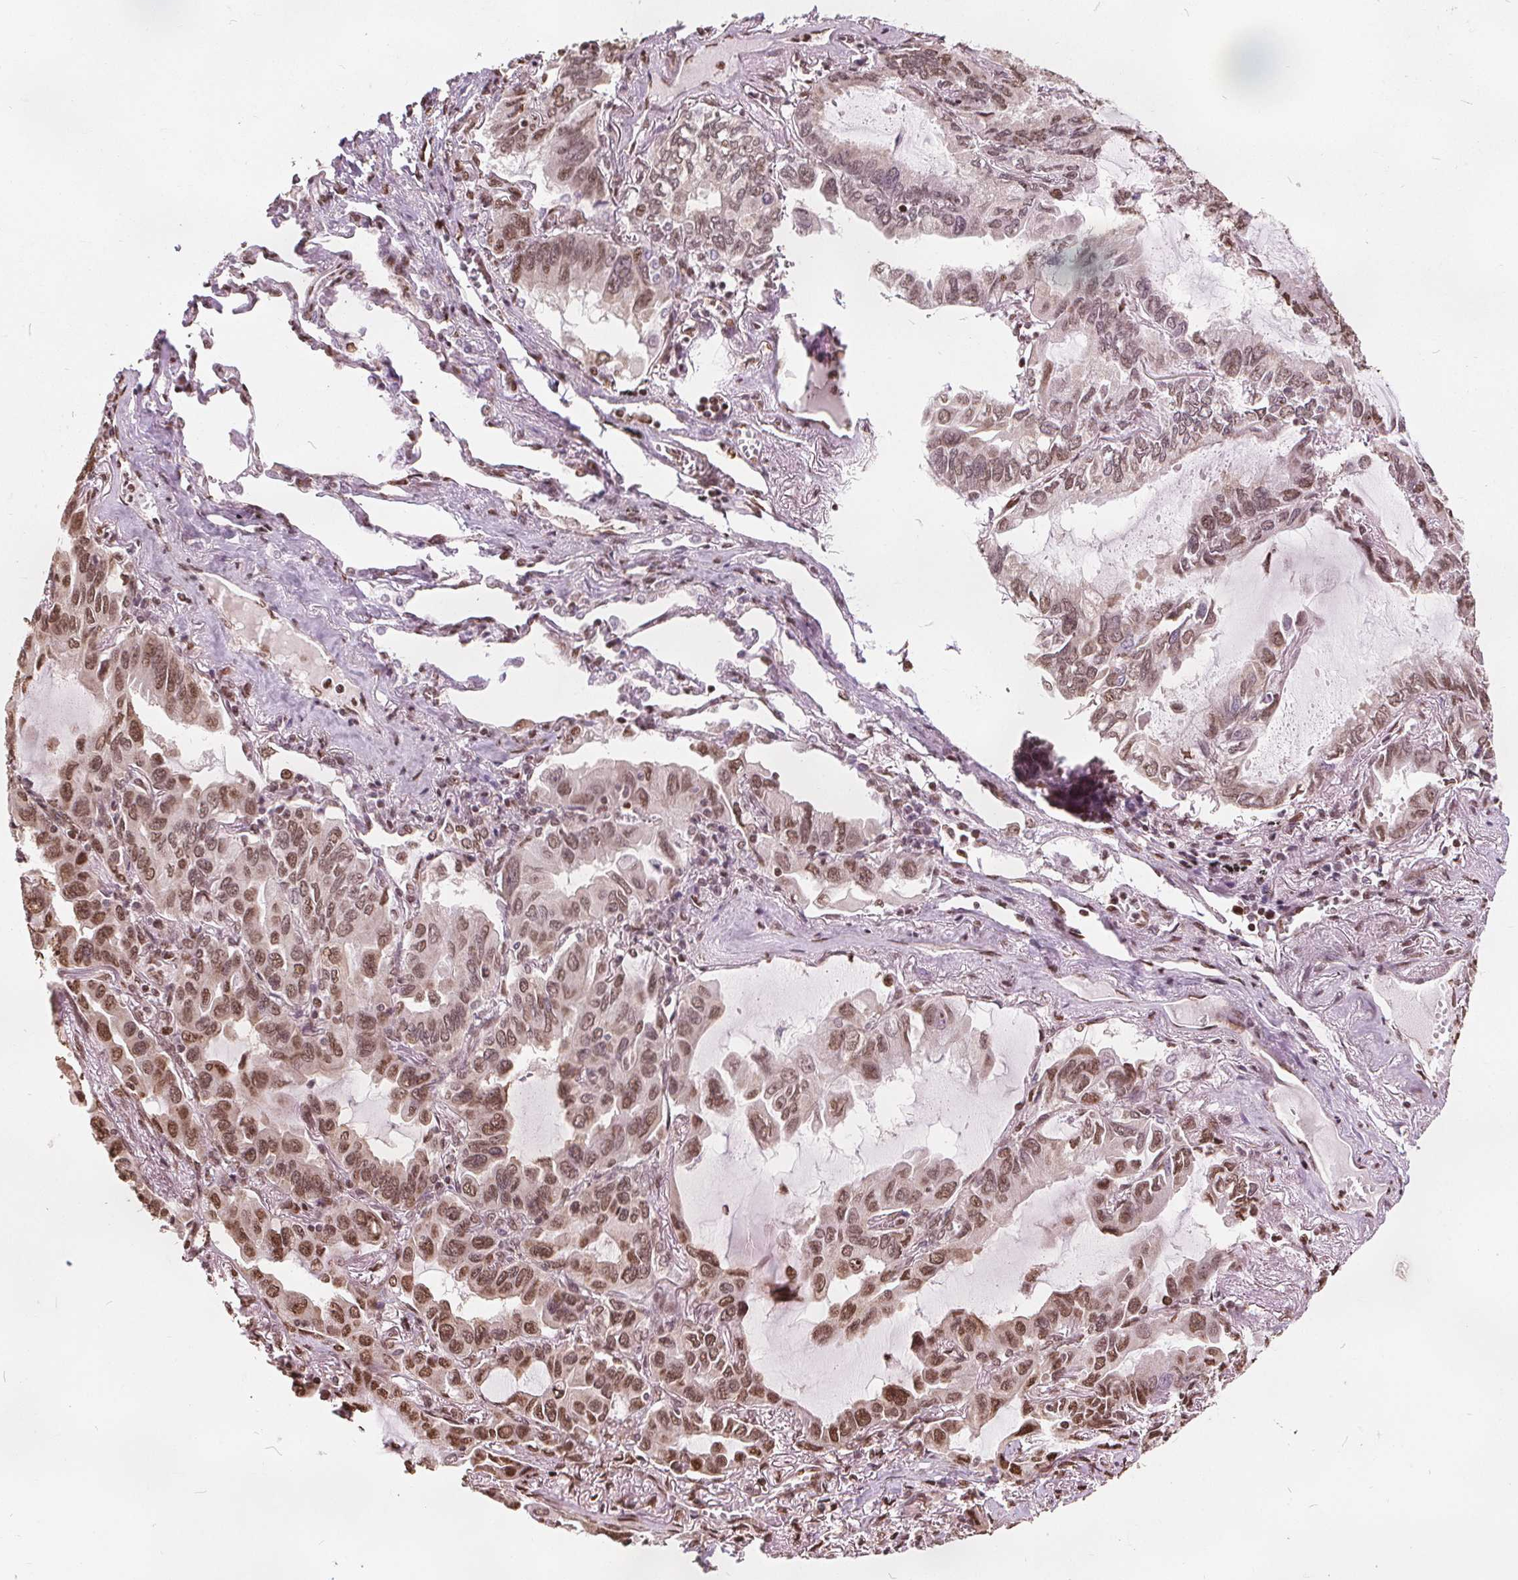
{"staining": {"intensity": "moderate", "quantity": ">75%", "location": "nuclear"}, "tissue": "lung cancer", "cell_type": "Tumor cells", "image_type": "cancer", "snomed": [{"axis": "morphology", "description": "Adenocarcinoma, NOS"}, {"axis": "topography", "description": "Lung"}], "caption": "Lung cancer stained with a brown dye demonstrates moderate nuclear positive positivity in approximately >75% of tumor cells.", "gene": "ISLR2", "patient": {"sex": "male", "age": 64}}